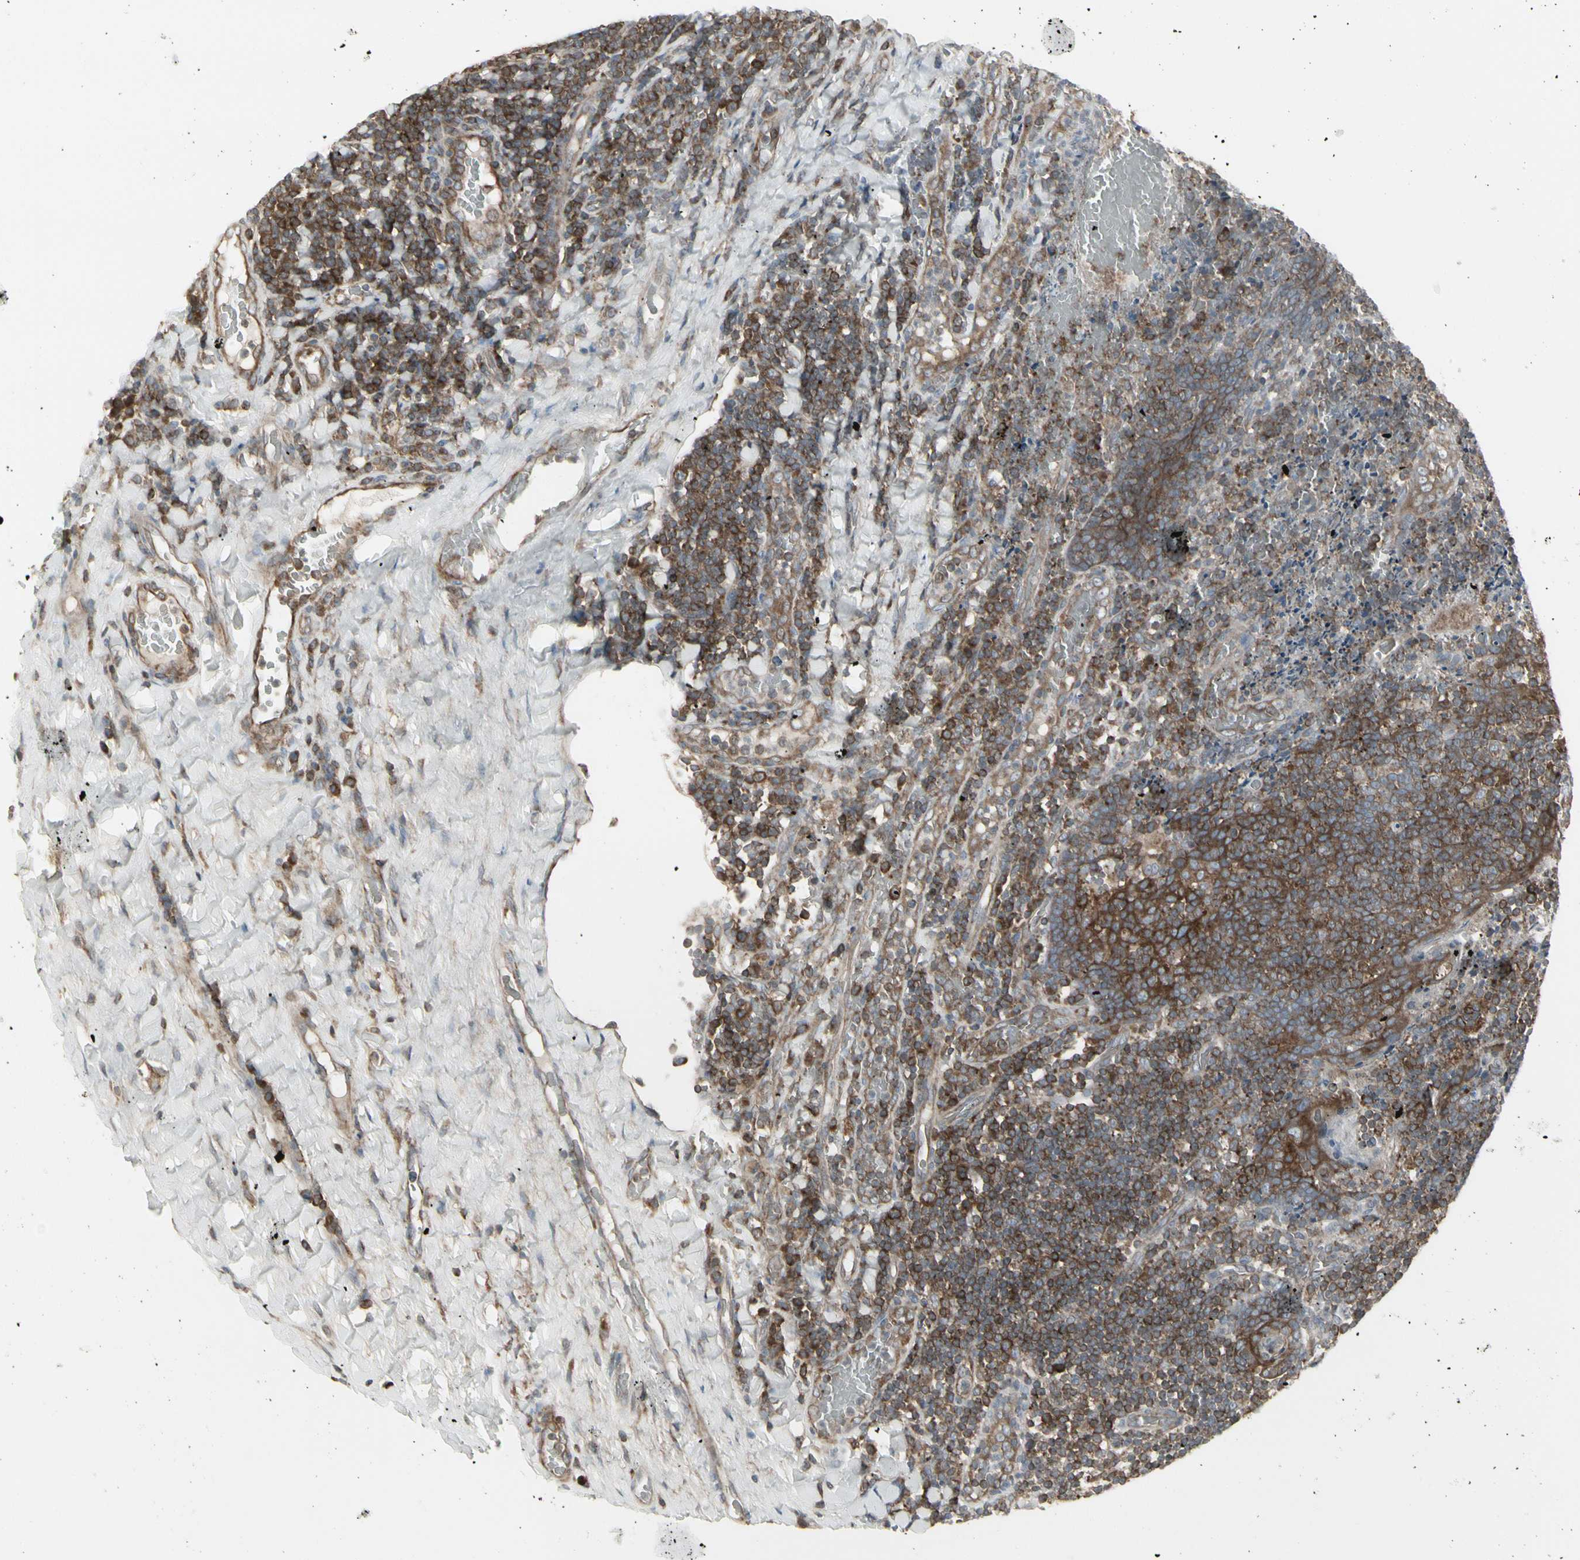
{"staining": {"intensity": "strong", "quantity": ">75%", "location": "cytoplasmic/membranous"}, "tissue": "tonsil", "cell_type": "Germinal center cells", "image_type": "normal", "snomed": [{"axis": "morphology", "description": "Normal tissue, NOS"}, {"axis": "topography", "description": "Tonsil"}], "caption": "Protein staining by immunohistochemistry exhibits strong cytoplasmic/membranous positivity in approximately >75% of germinal center cells in normal tonsil. The protein is stained brown, and the nuclei are stained in blue (DAB (3,3'-diaminobenzidine) IHC with brightfield microscopy, high magnification).", "gene": "EPS15", "patient": {"sex": "male", "age": 17}}